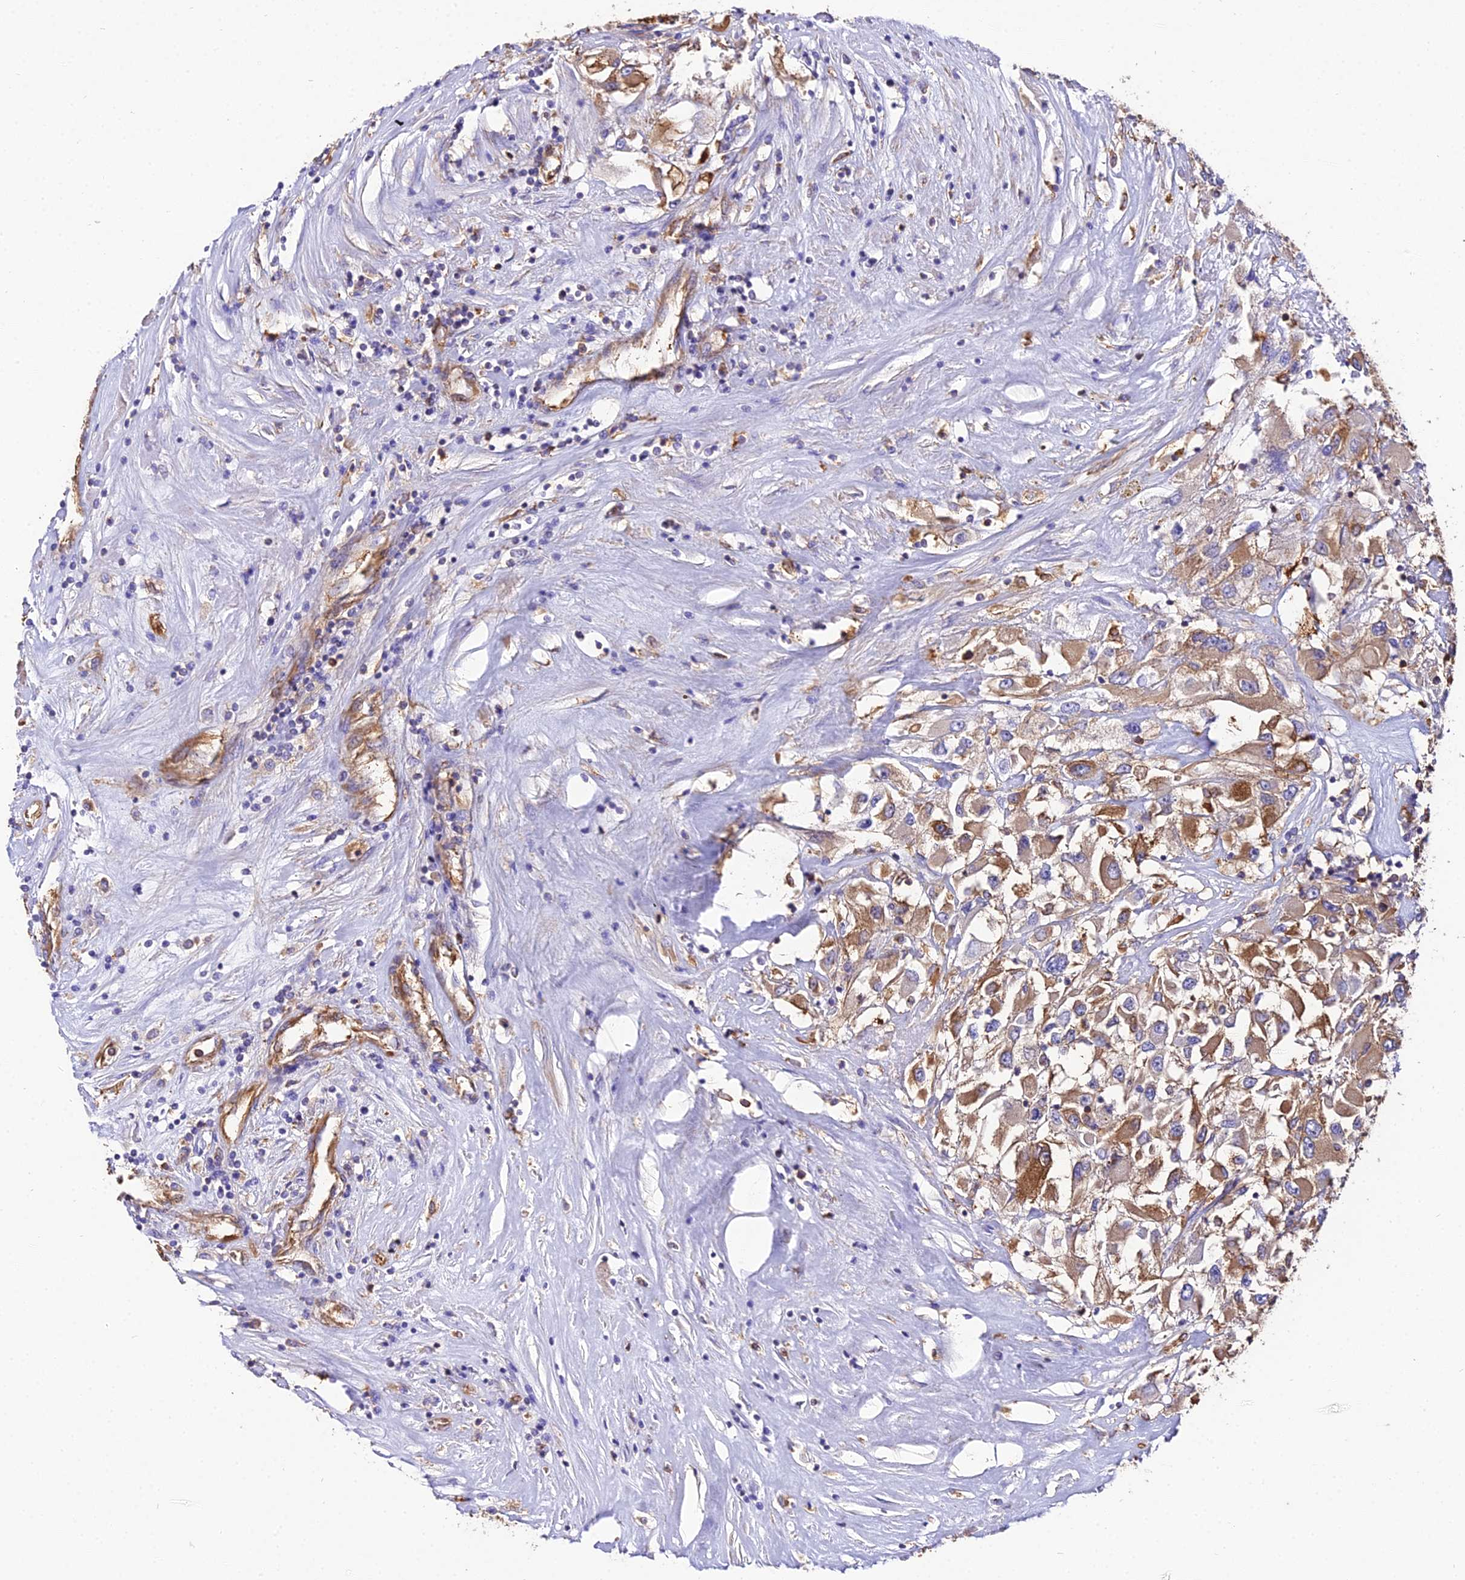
{"staining": {"intensity": "moderate", "quantity": ">75%", "location": "cytoplasmic/membranous"}, "tissue": "renal cancer", "cell_type": "Tumor cells", "image_type": "cancer", "snomed": [{"axis": "morphology", "description": "Adenocarcinoma, NOS"}, {"axis": "topography", "description": "Kidney"}], "caption": "Immunohistochemical staining of human renal cancer (adenocarcinoma) shows moderate cytoplasmic/membranous protein expression in approximately >75% of tumor cells.", "gene": "TUBA3D", "patient": {"sex": "female", "age": 52}}